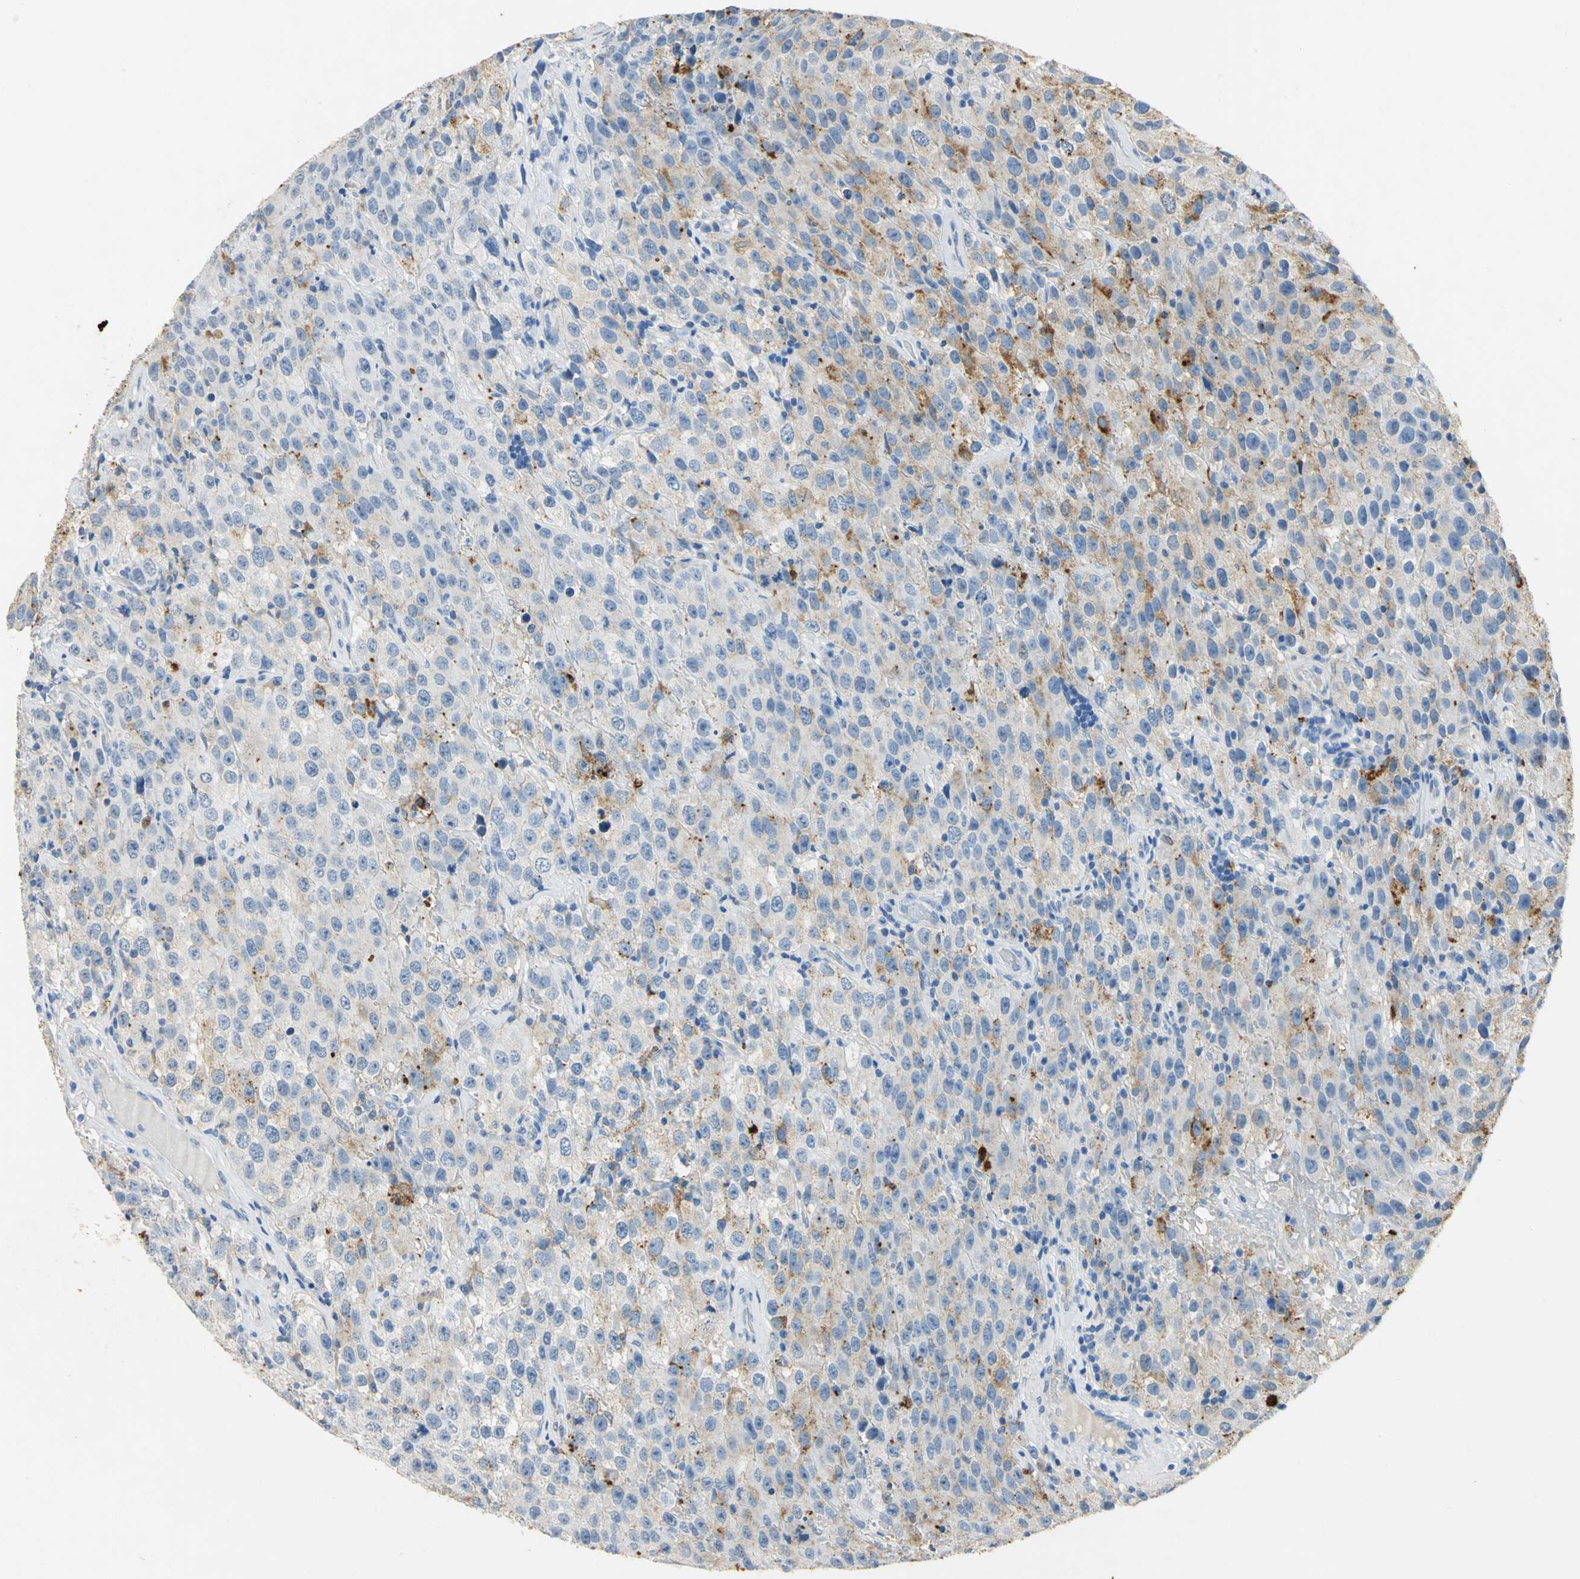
{"staining": {"intensity": "moderate", "quantity": "<25%", "location": "cytoplasmic/membranous"}, "tissue": "testis cancer", "cell_type": "Tumor cells", "image_type": "cancer", "snomed": [{"axis": "morphology", "description": "Seminoma, NOS"}, {"axis": "topography", "description": "Testis"}], "caption": "Protein expression analysis of testis cancer (seminoma) displays moderate cytoplasmic/membranous positivity in about <25% of tumor cells. Nuclei are stained in blue.", "gene": "ANXA4", "patient": {"sex": "male", "age": 52}}